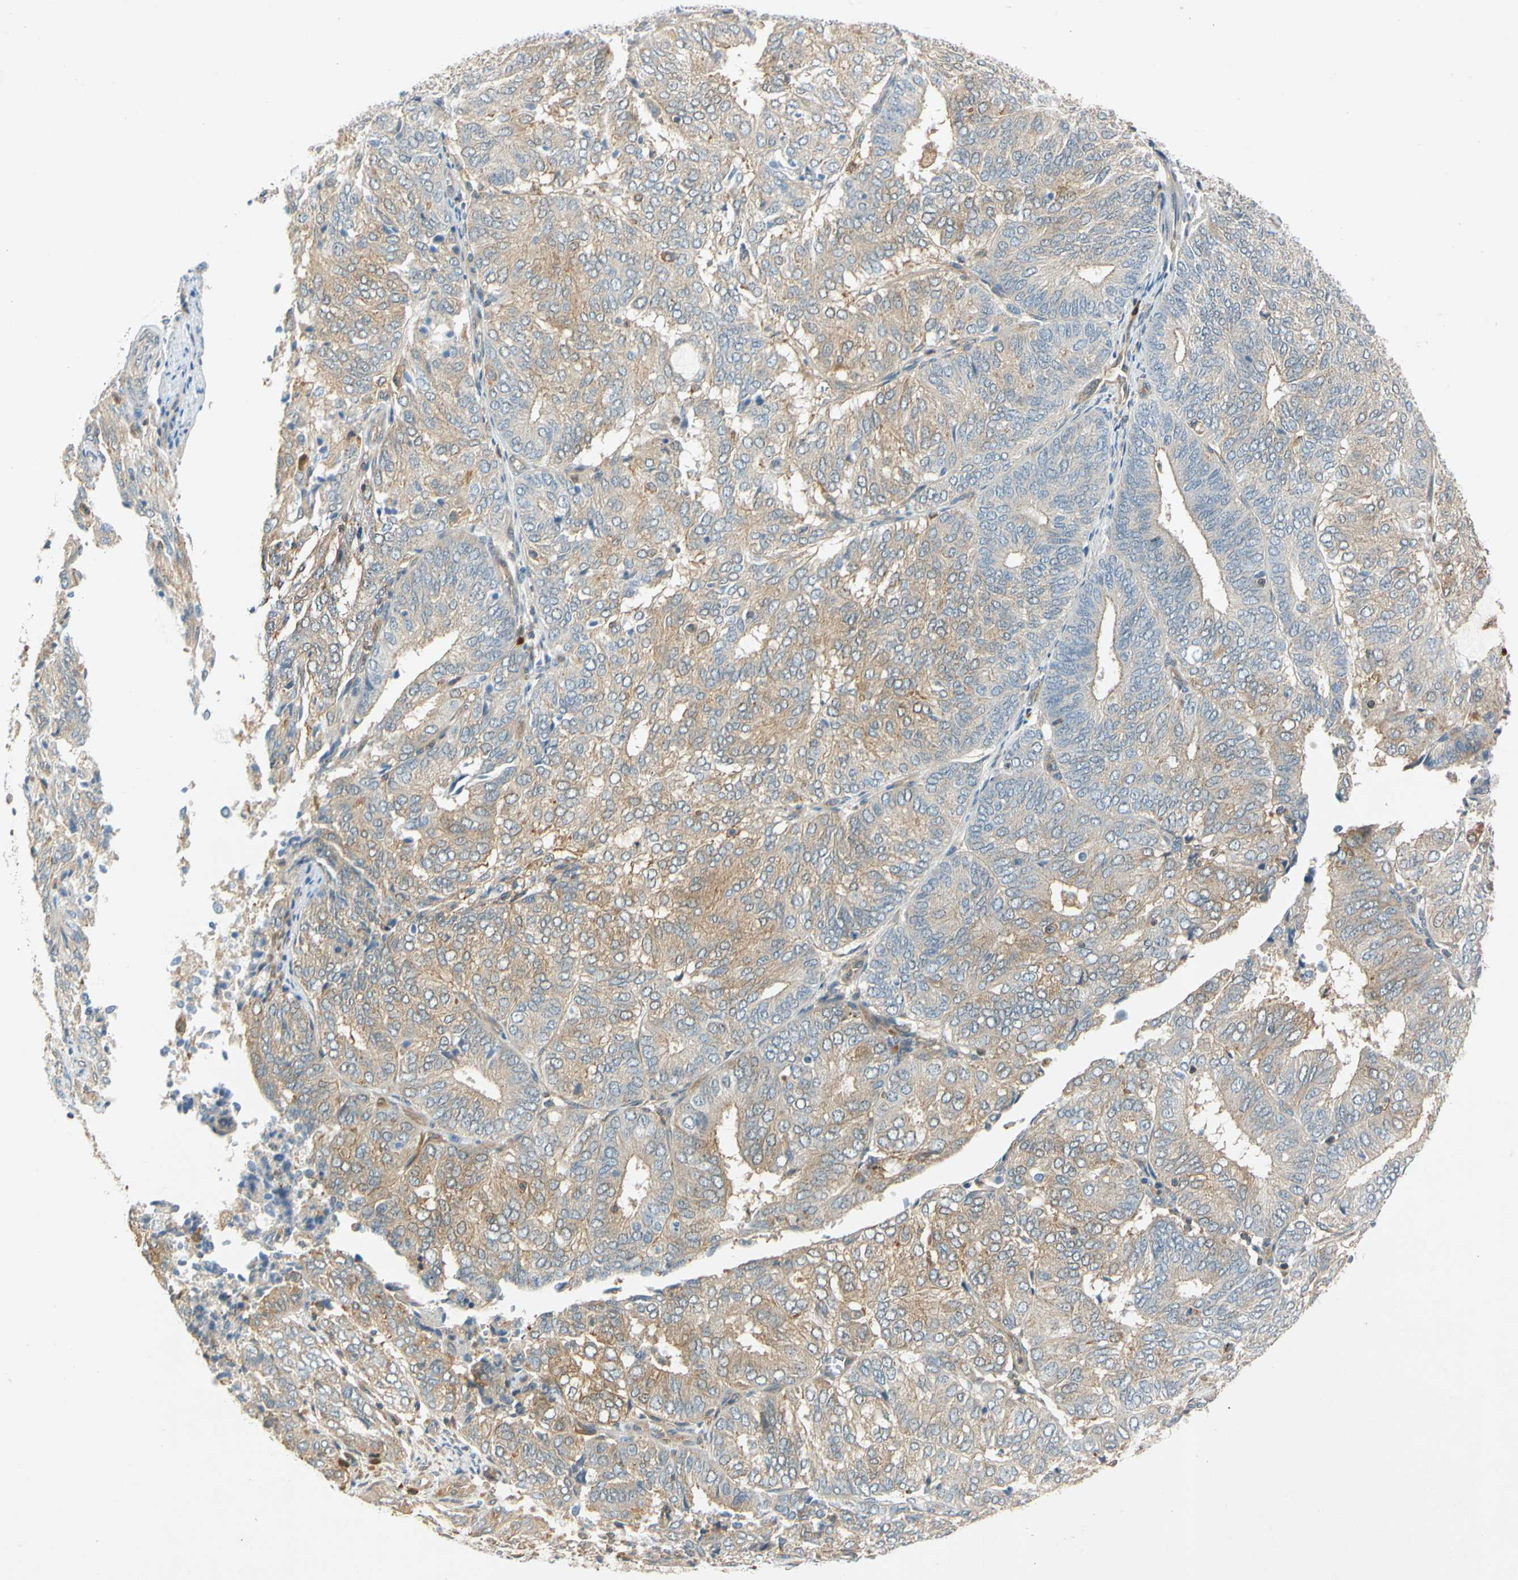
{"staining": {"intensity": "weak", "quantity": ">75%", "location": "cytoplasmic/membranous"}, "tissue": "endometrial cancer", "cell_type": "Tumor cells", "image_type": "cancer", "snomed": [{"axis": "morphology", "description": "Adenocarcinoma, NOS"}, {"axis": "topography", "description": "Uterus"}], "caption": "Endometrial cancer (adenocarcinoma) stained with DAB immunohistochemistry (IHC) demonstrates low levels of weak cytoplasmic/membranous staining in about >75% of tumor cells. Immunohistochemistry stains the protein in brown and the nuclei are stained blue.", "gene": "WIPI1", "patient": {"sex": "female", "age": 60}}